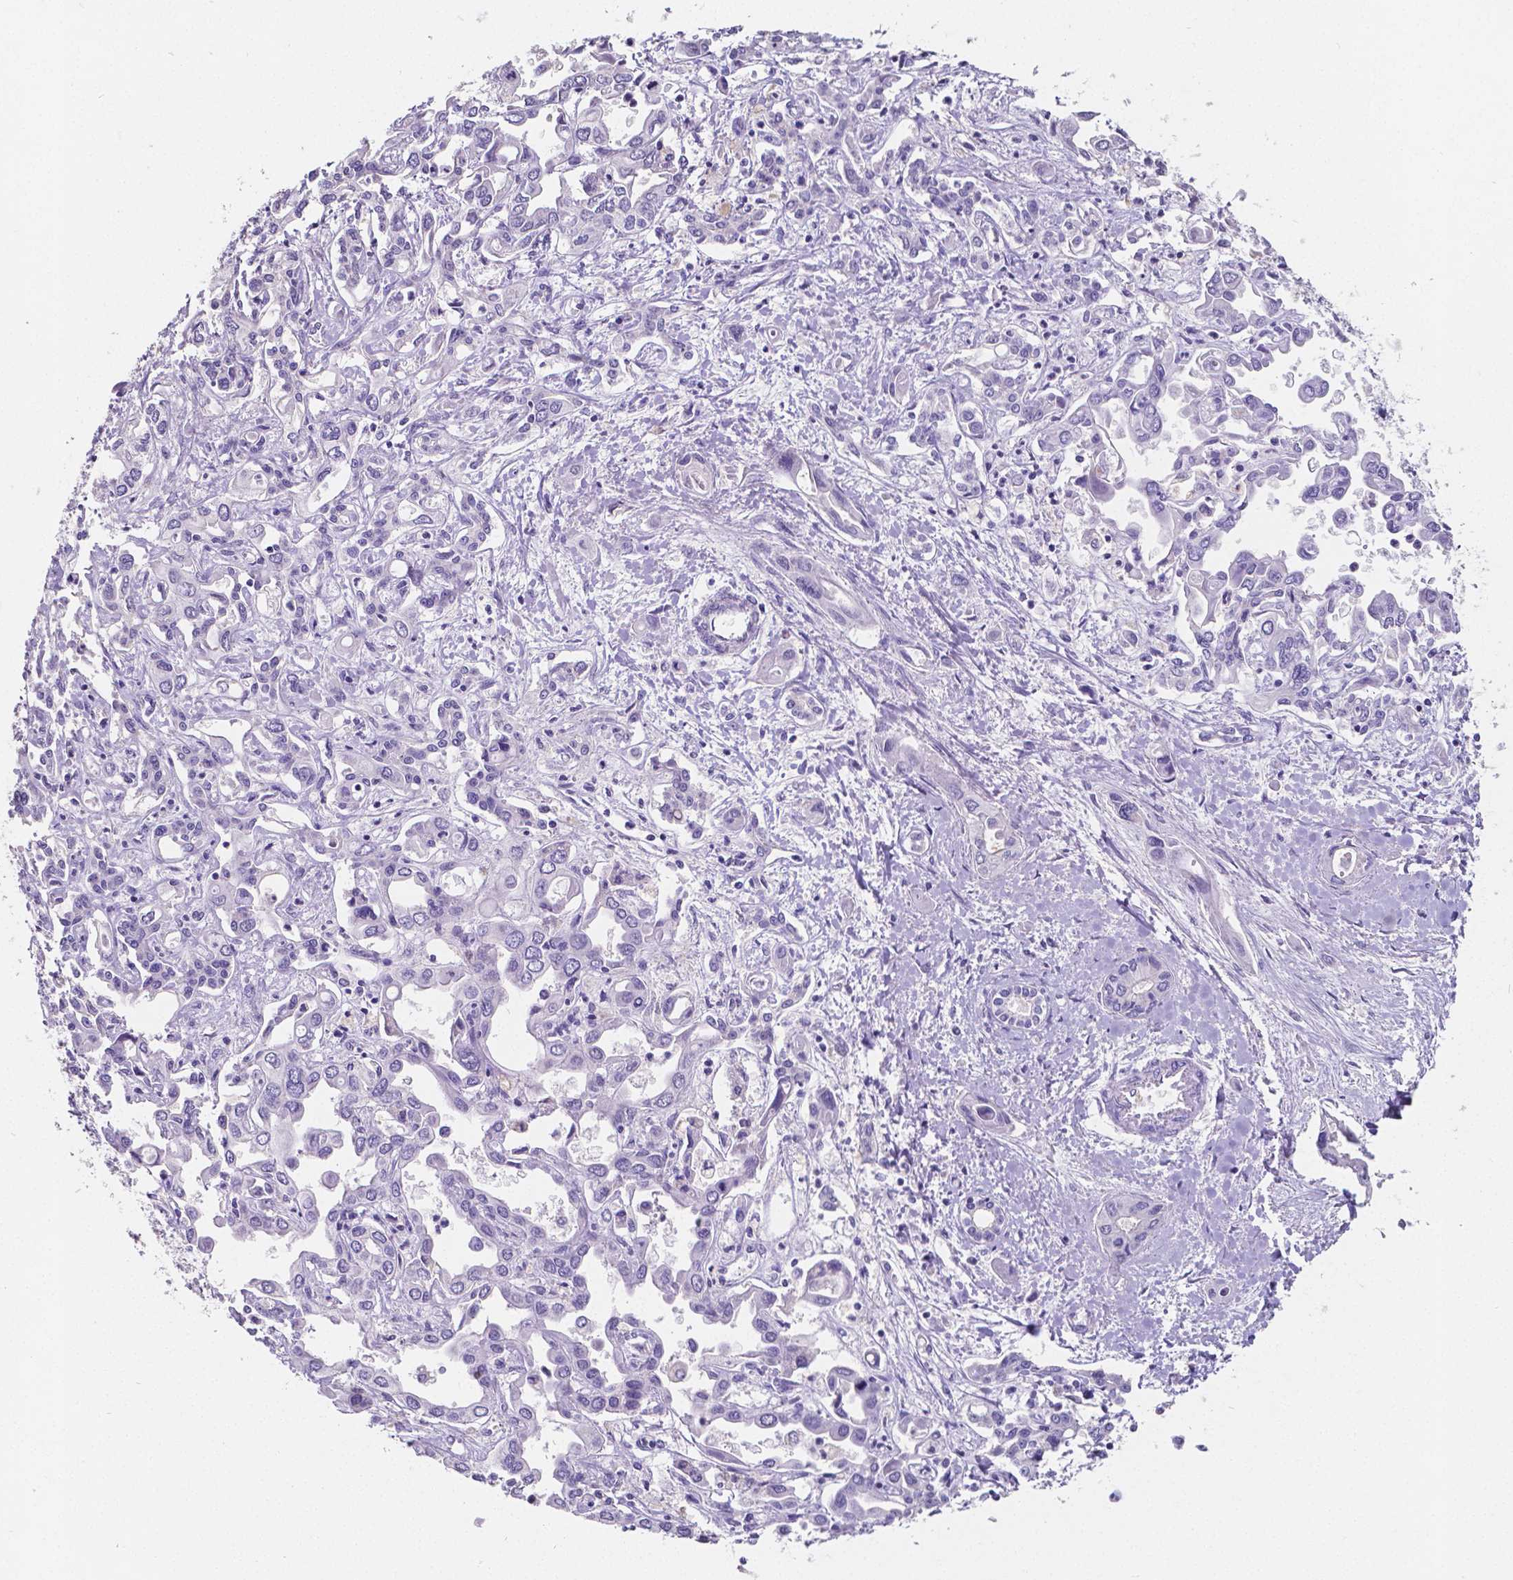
{"staining": {"intensity": "negative", "quantity": "none", "location": "none"}, "tissue": "liver cancer", "cell_type": "Tumor cells", "image_type": "cancer", "snomed": [{"axis": "morphology", "description": "Cholangiocarcinoma"}, {"axis": "topography", "description": "Liver"}], "caption": "This is a histopathology image of IHC staining of liver cancer (cholangiocarcinoma), which shows no staining in tumor cells.", "gene": "SATB2", "patient": {"sex": "female", "age": 64}}